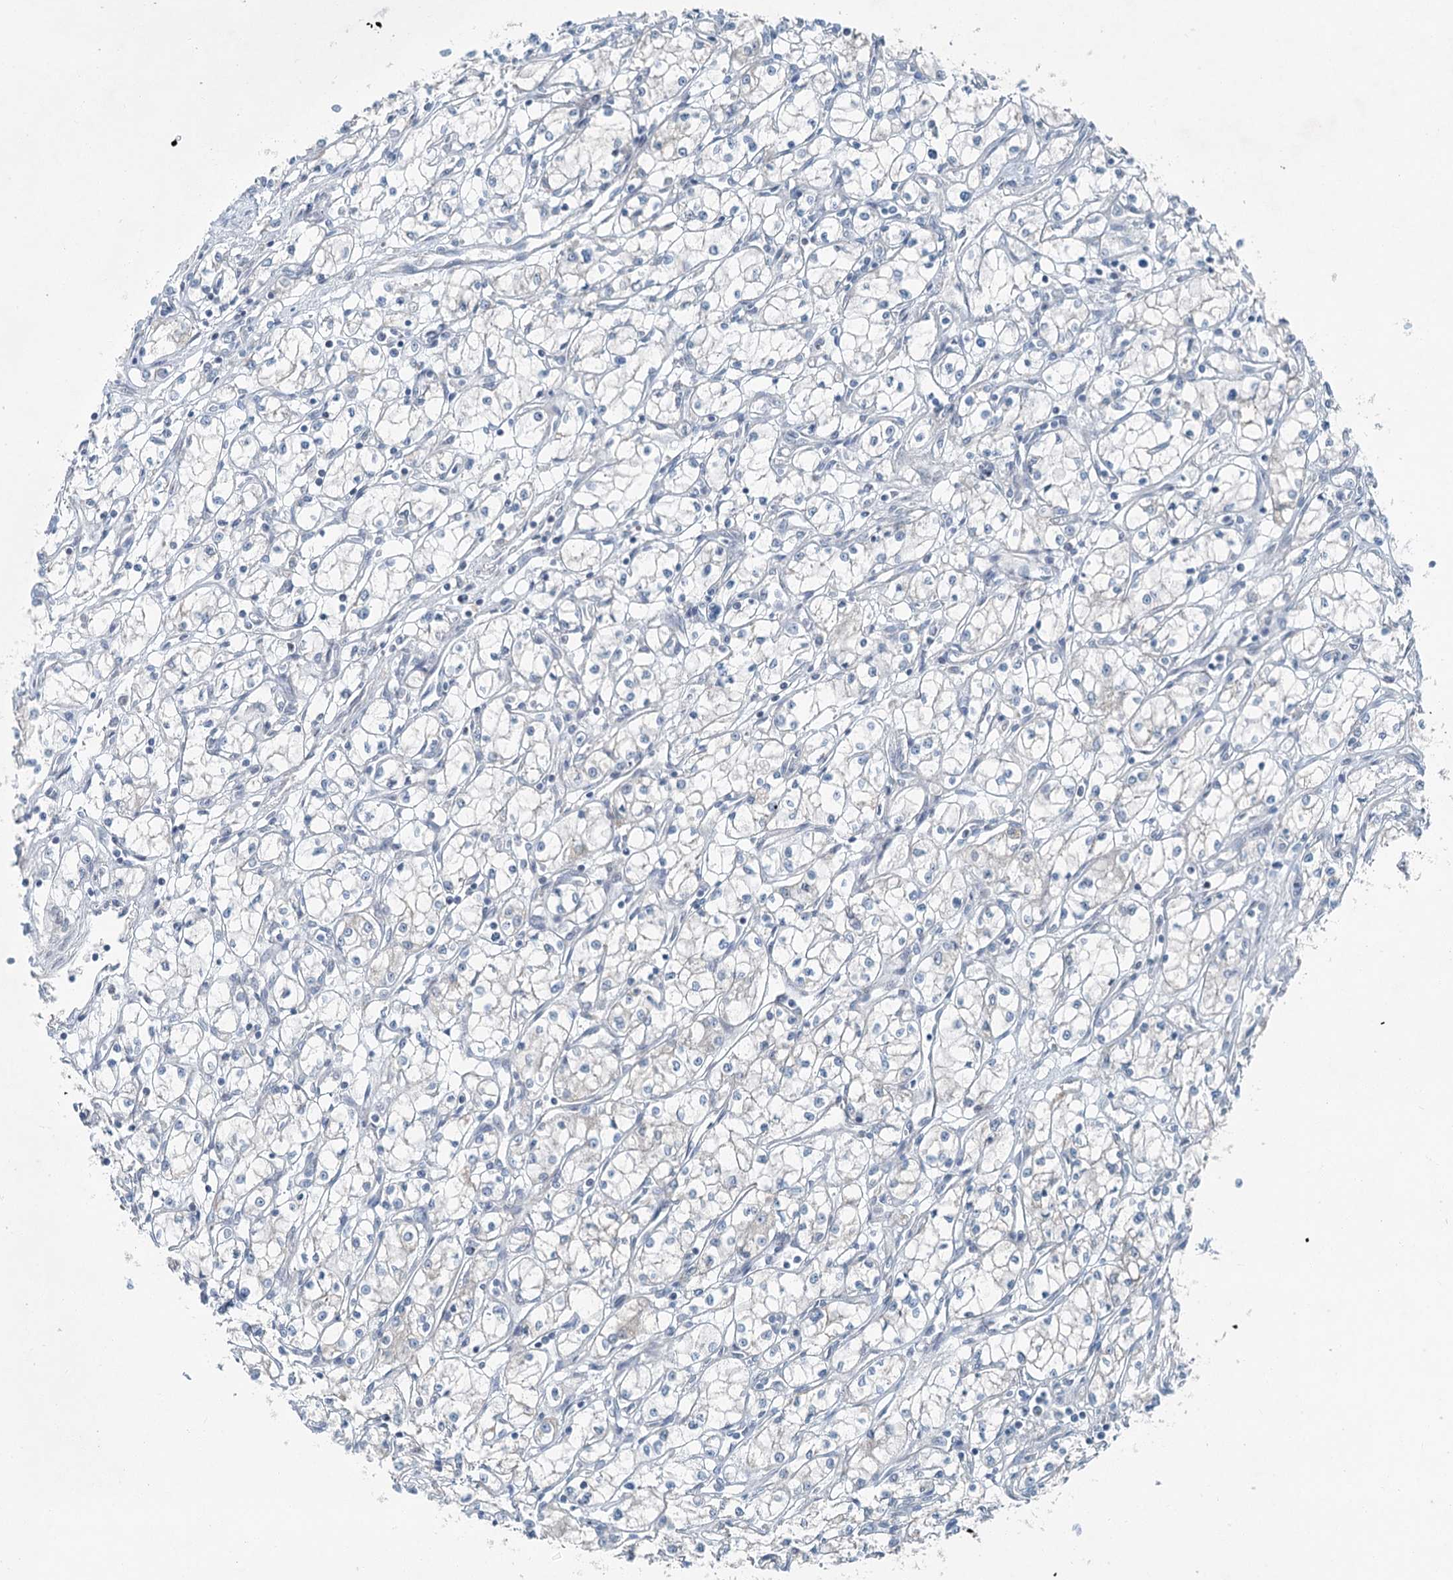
{"staining": {"intensity": "negative", "quantity": "none", "location": "none"}, "tissue": "renal cancer", "cell_type": "Tumor cells", "image_type": "cancer", "snomed": [{"axis": "morphology", "description": "Adenocarcinoma, NOS"}, {"axis": "topography", "description": "Kidney"}], "caption": "This is an immunohistochemistry (IHC) histopathology image of human renal cancer (adenocarcinoma). There is no positivity in tumor cells.", "gene": "CHCHD5", "patient": {"sex": "male", "age": 59}}